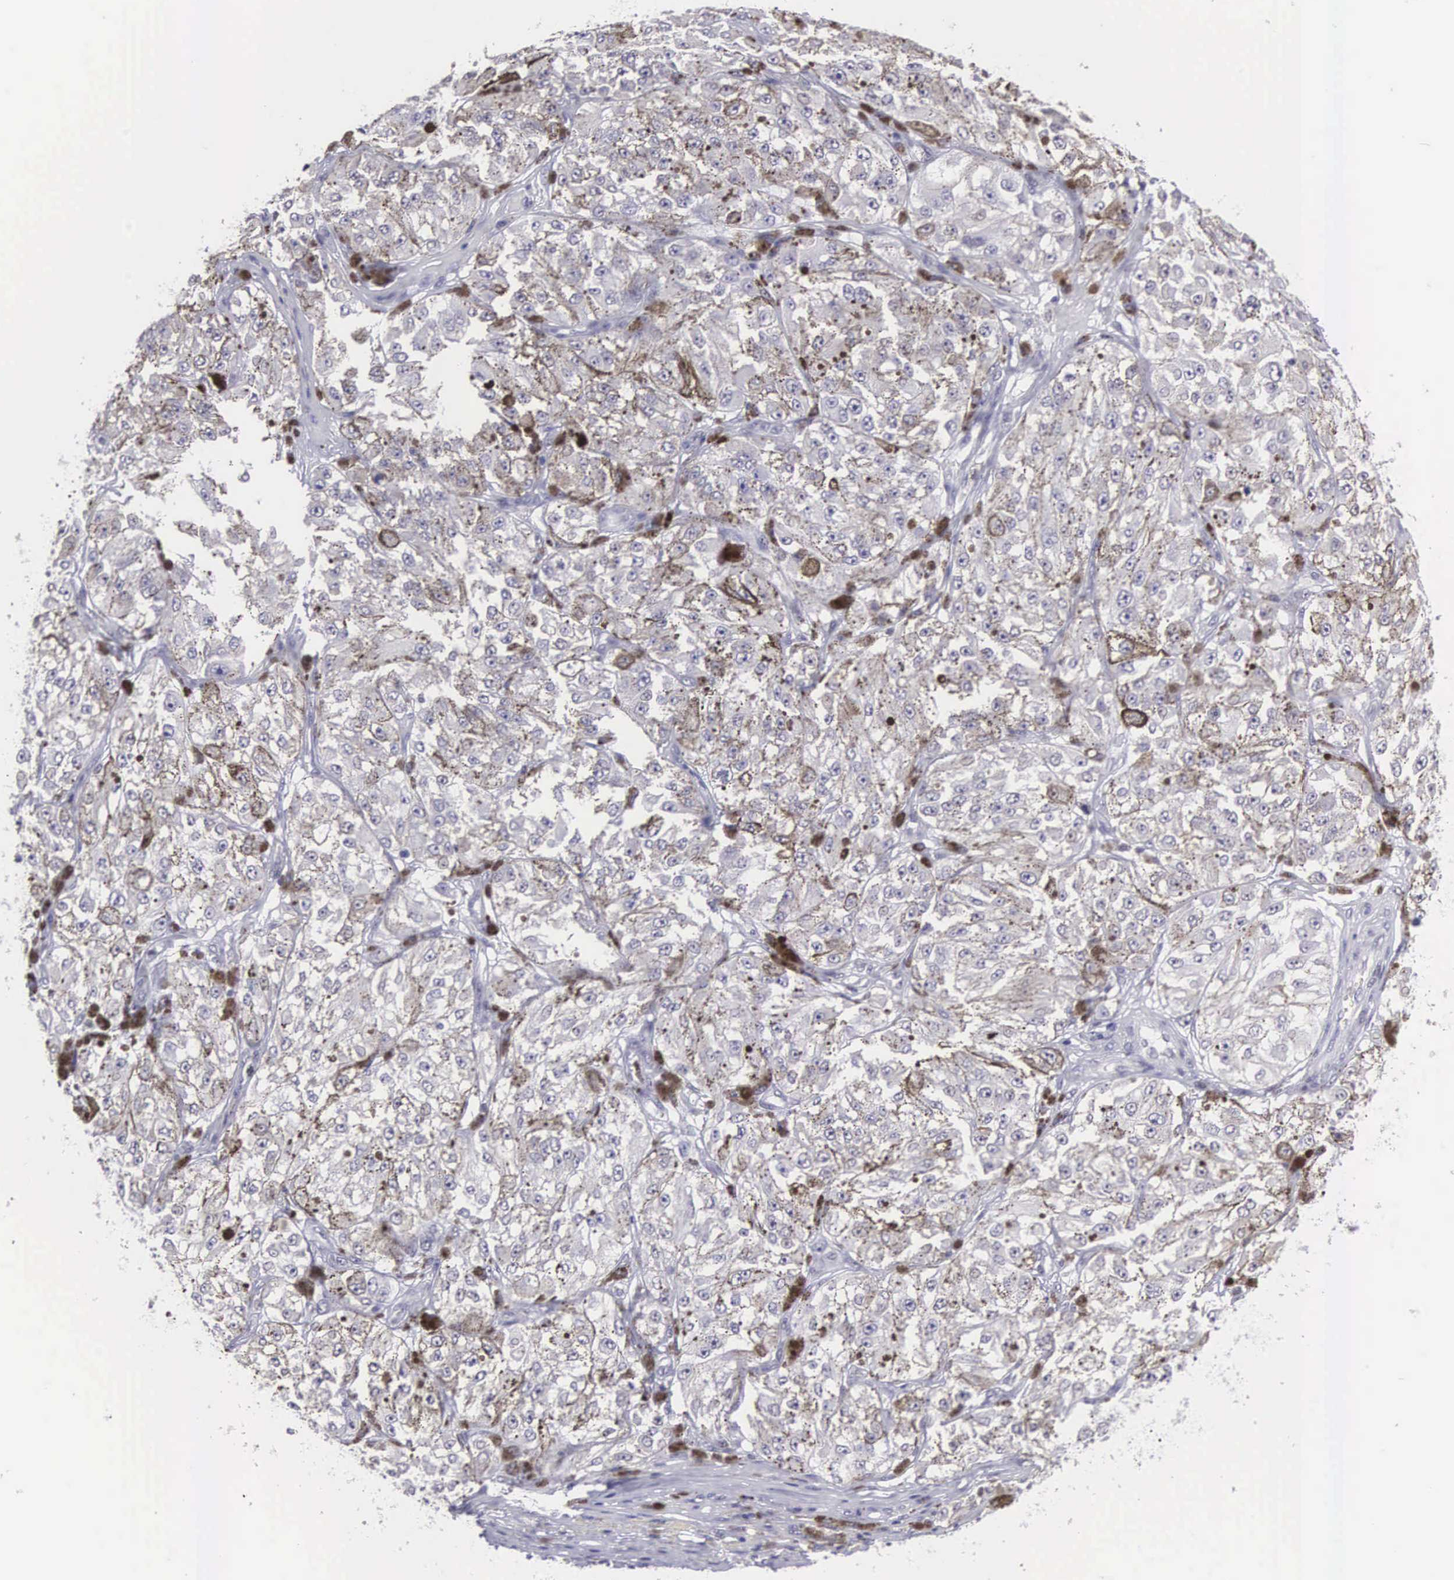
{"staining": {"intensity": "moderate", "quantity": "25%-75%", "location": "cytoplasmic/membranous"}, "tissue": "melanoma", "cell_type": "Tumor cells", "image_type": "cancer", "snomed": [{"axis": "morphology", "description": "Malignant melanoma, NOS"}, {"axis": "topography", "description": "Skin"}], "caption": "Melanoma stained with immunohistochemistry (IHC) displays moderate cytoplasmic/membranous positivity in approximately 25%-75% of tumor cells. (DAB (3,3'-diaminobenzidine) IHC, brown staining for protein, blue staining for nuclei).", "gene": "ETV6", "patient": {"sex": "male", "age": 67}}